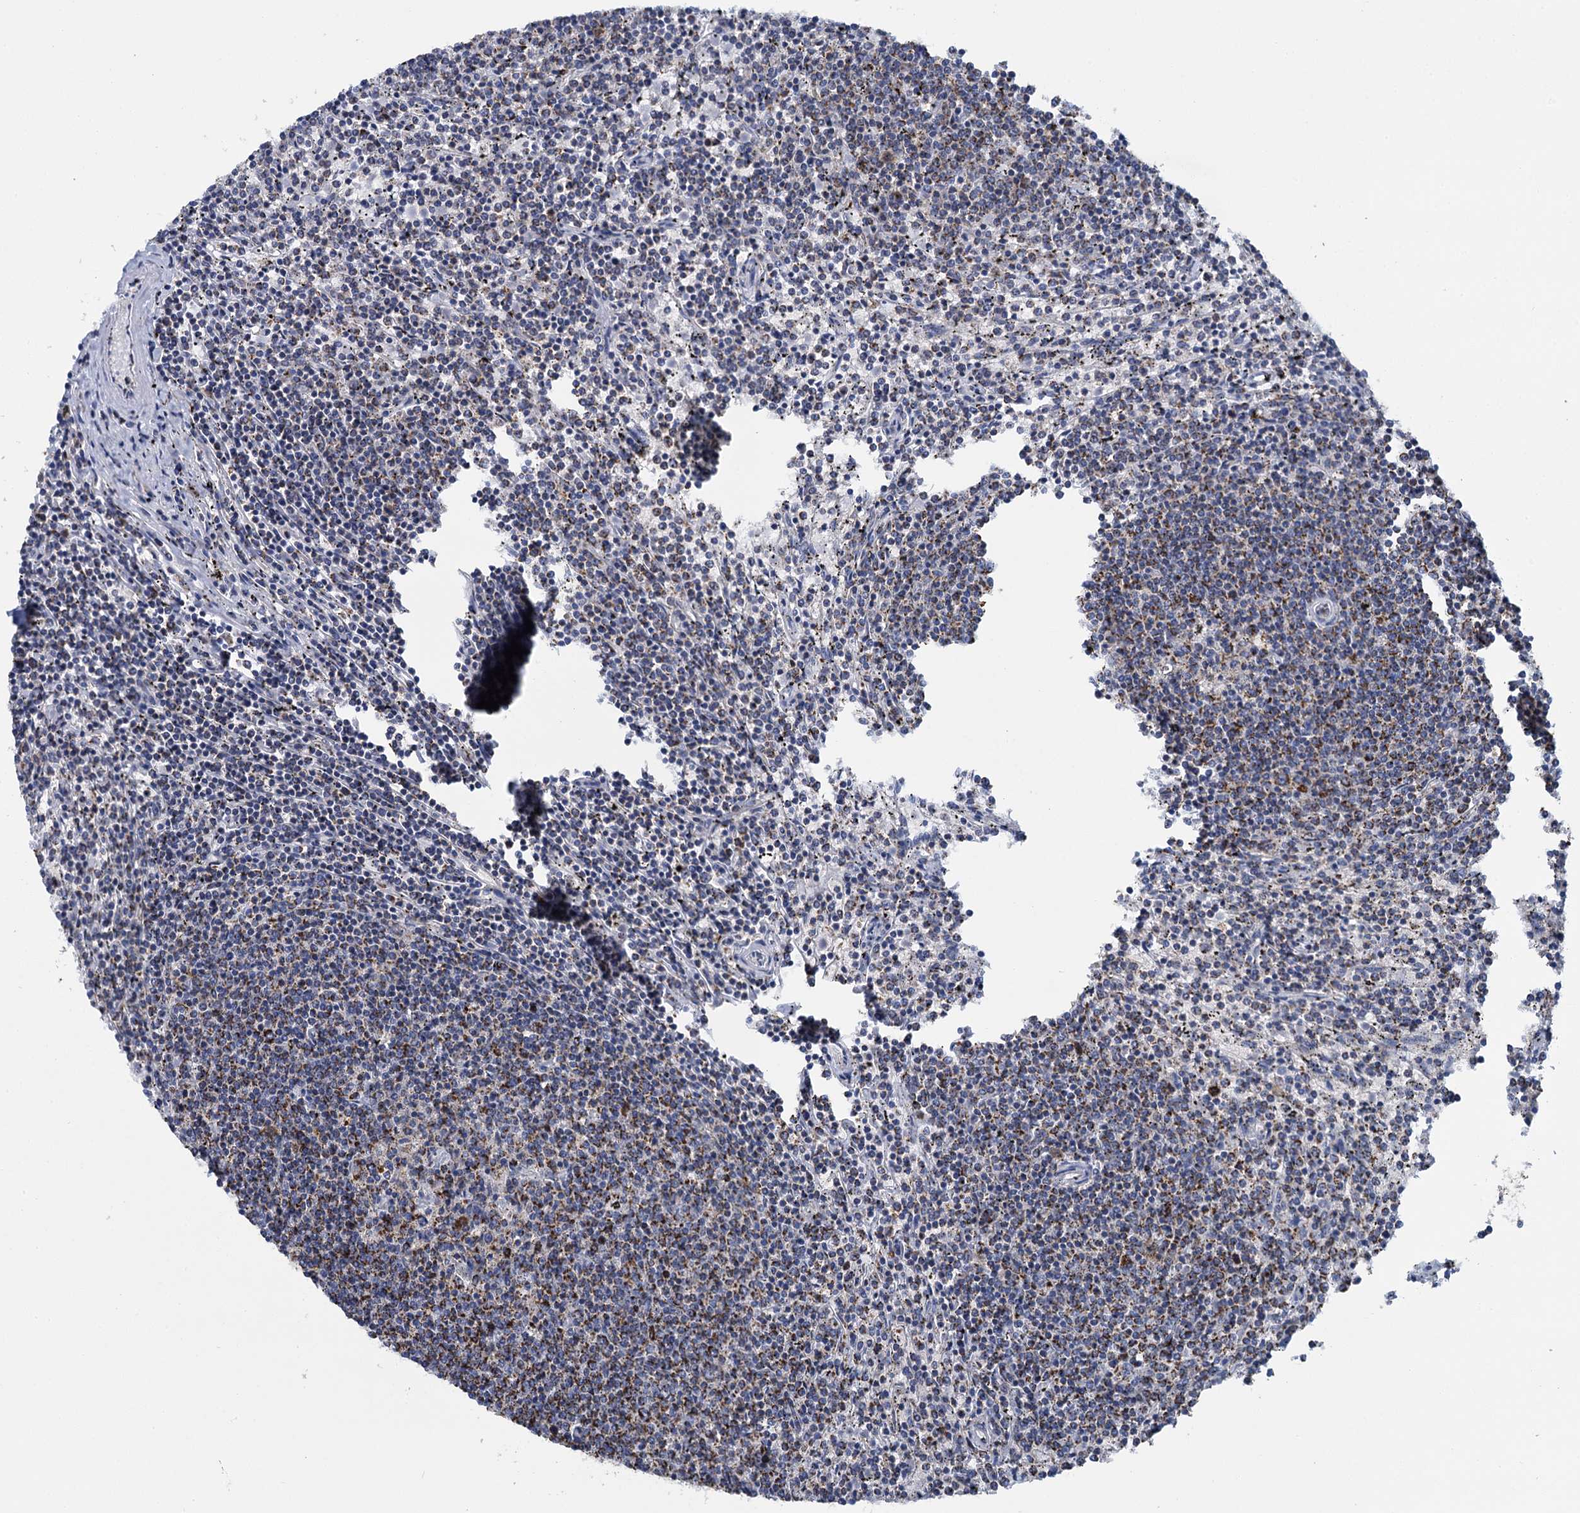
{"staining": {"intensity": "moderate", "quantity": "25%-75%", "location": "cytoplasmic/membranous"}, "tissue": "lymphoma", "cell_type": "Tumor cells", "image_type": "cancer", "snomed": [{"axis": "morphology", "description": "Malignant lymphoma, non-Hodgkin's type, Low grade"}, {"axis": "topography", "description": "Spleen"}], "caption": "A brown stain shows moderate cytoplasmic/membranous positivity of a protein in human lymphoma tumor cells. The protein of interest is shown in brown color, while the nuclei are stained blue.", "gene": "CCP110", "patient": {"sex": "female", "age": 50}}